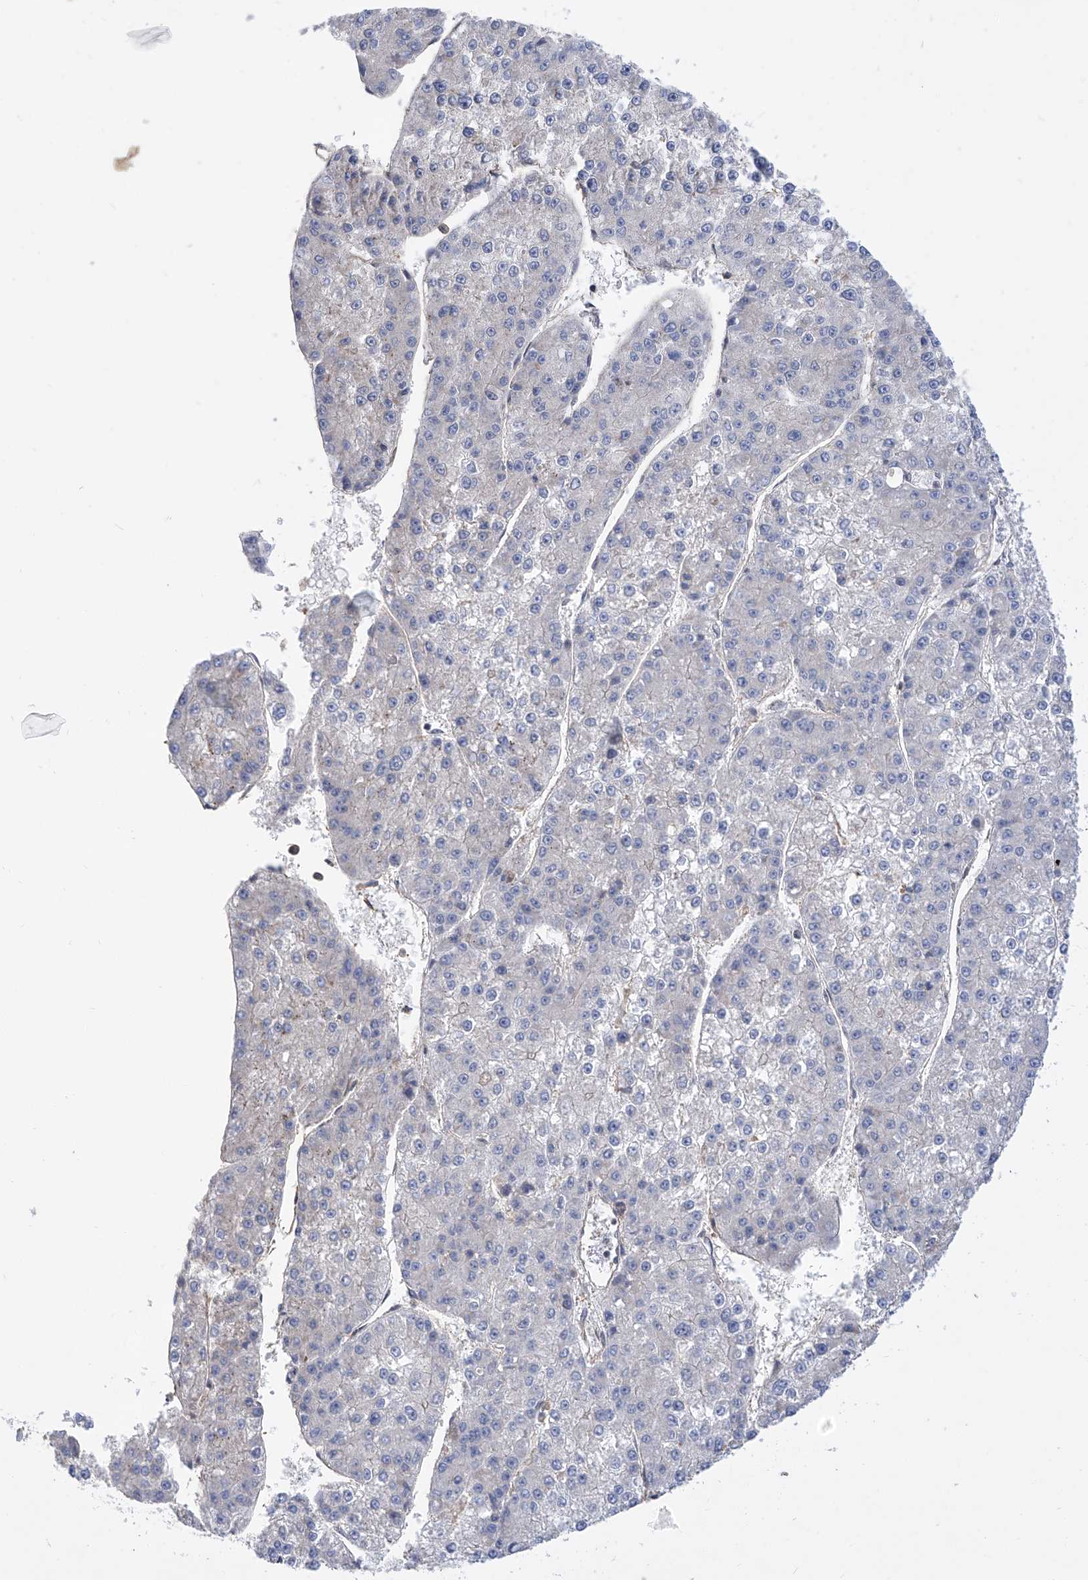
{"staining": {"intensity": "negative", "quantity": "none", "location": "none"}, "tissue": "liver cancer", "cell_type": "Tumor cells", "image_type": "cancer", "snomed": [{"axis": "morphology", "description": "Carcinoma, Hepatocellular, NOS"}, {"axis": "topography", "description": "Liver"}], "caption": "Human liver cancer stained for a protein using immunohistochemistry shows no expression in tumor cells.", "gene": "KIFC2", "patient": {"sex": "female", "age": 73}}